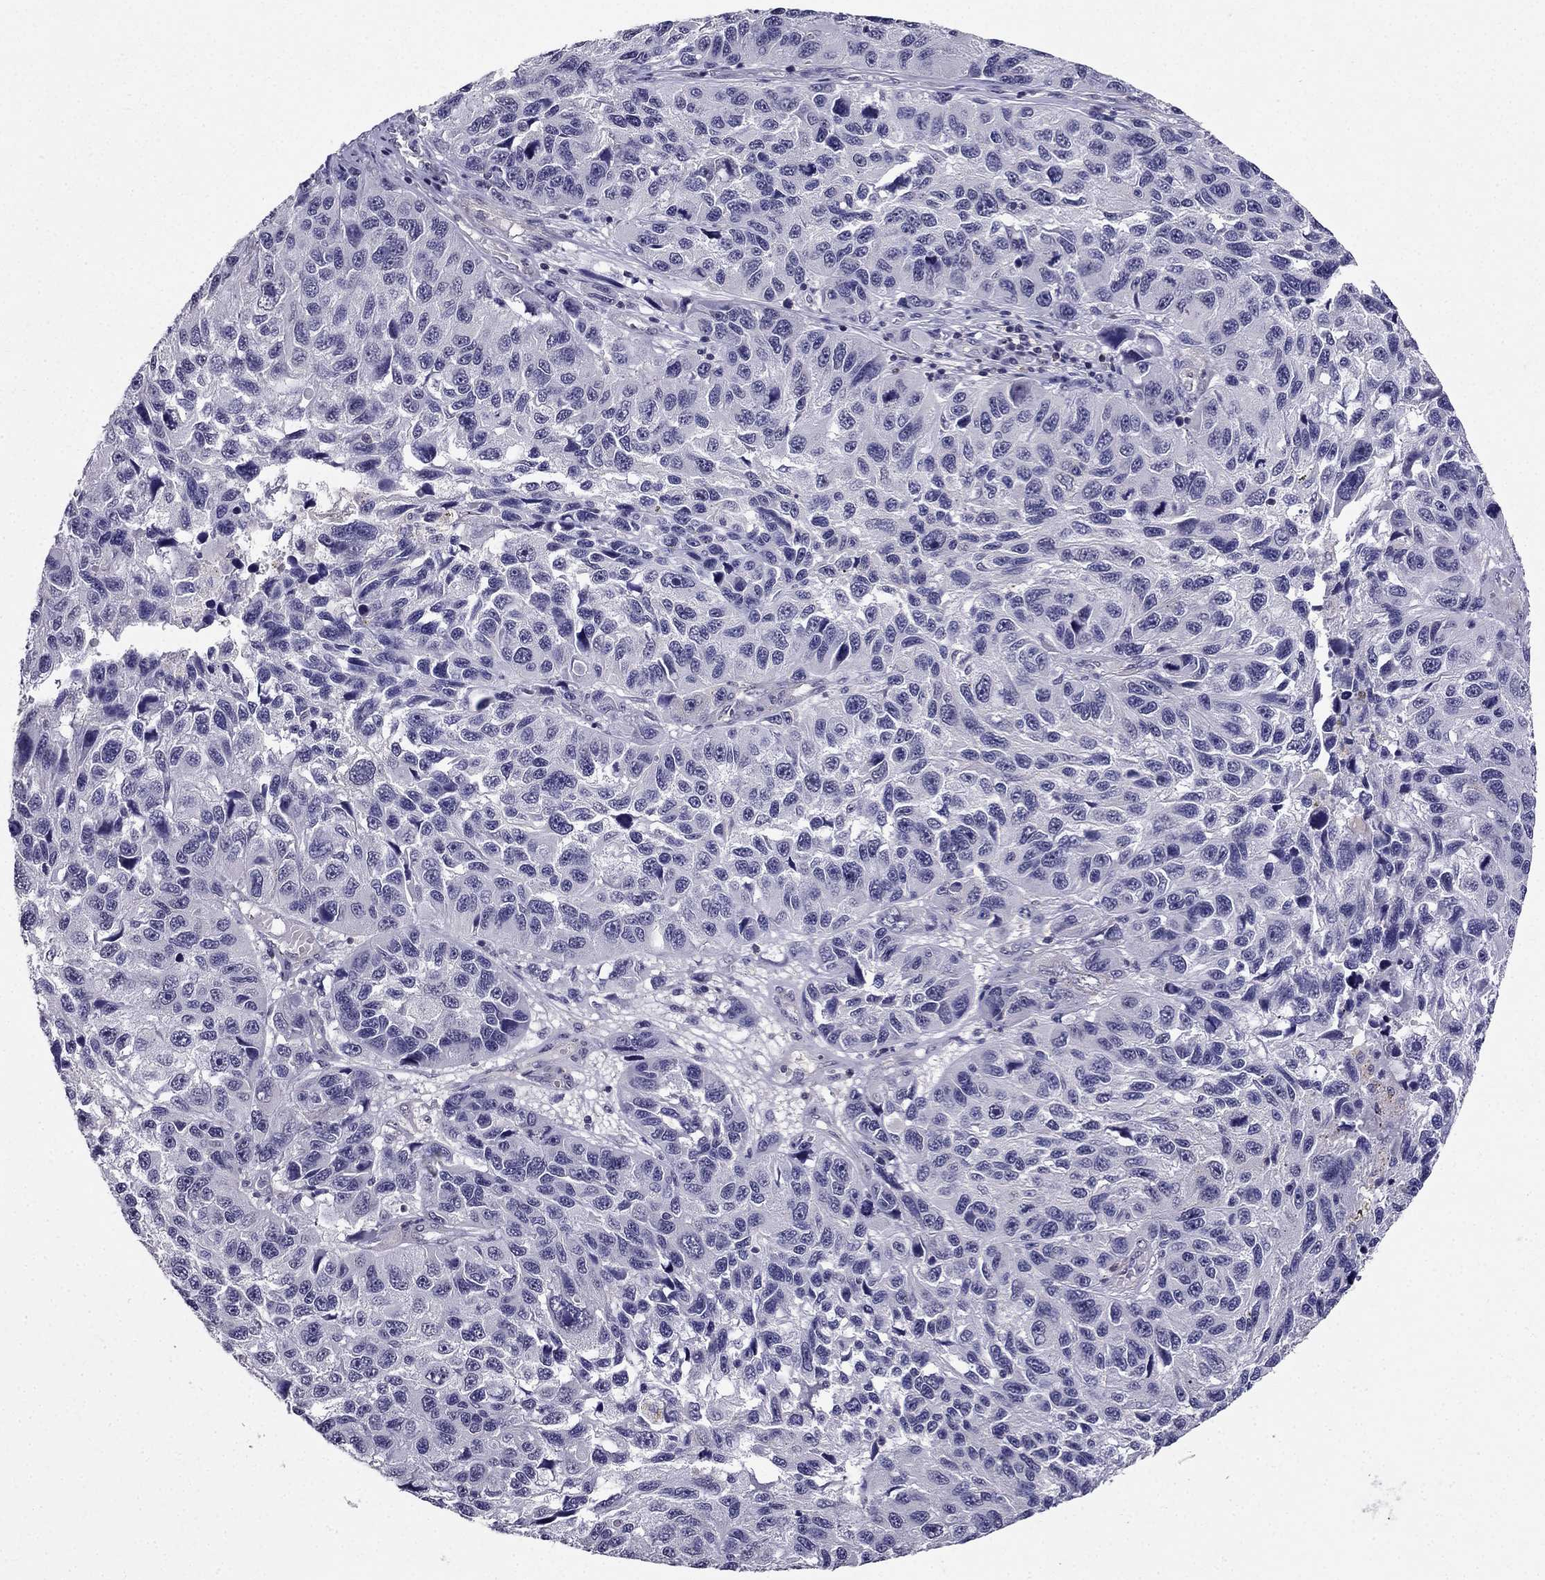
{"staining": {"intensity": "negative", "quantity": "none", "location": "none"}, "tissue": "melanoma", "cell_type": "Tumor cells", "image_type": "cancer", "snomed": [{"axis": "morphology", "description": "Malignant melanoma, NOS"}, {"axis": "topography", "description": "Skin"}], "caption": "The micrograph exhibits no staining of tumor cells in malignant melanoma.", "gene": "AAK1", "patient": {"sex": "male", "age": 53}}